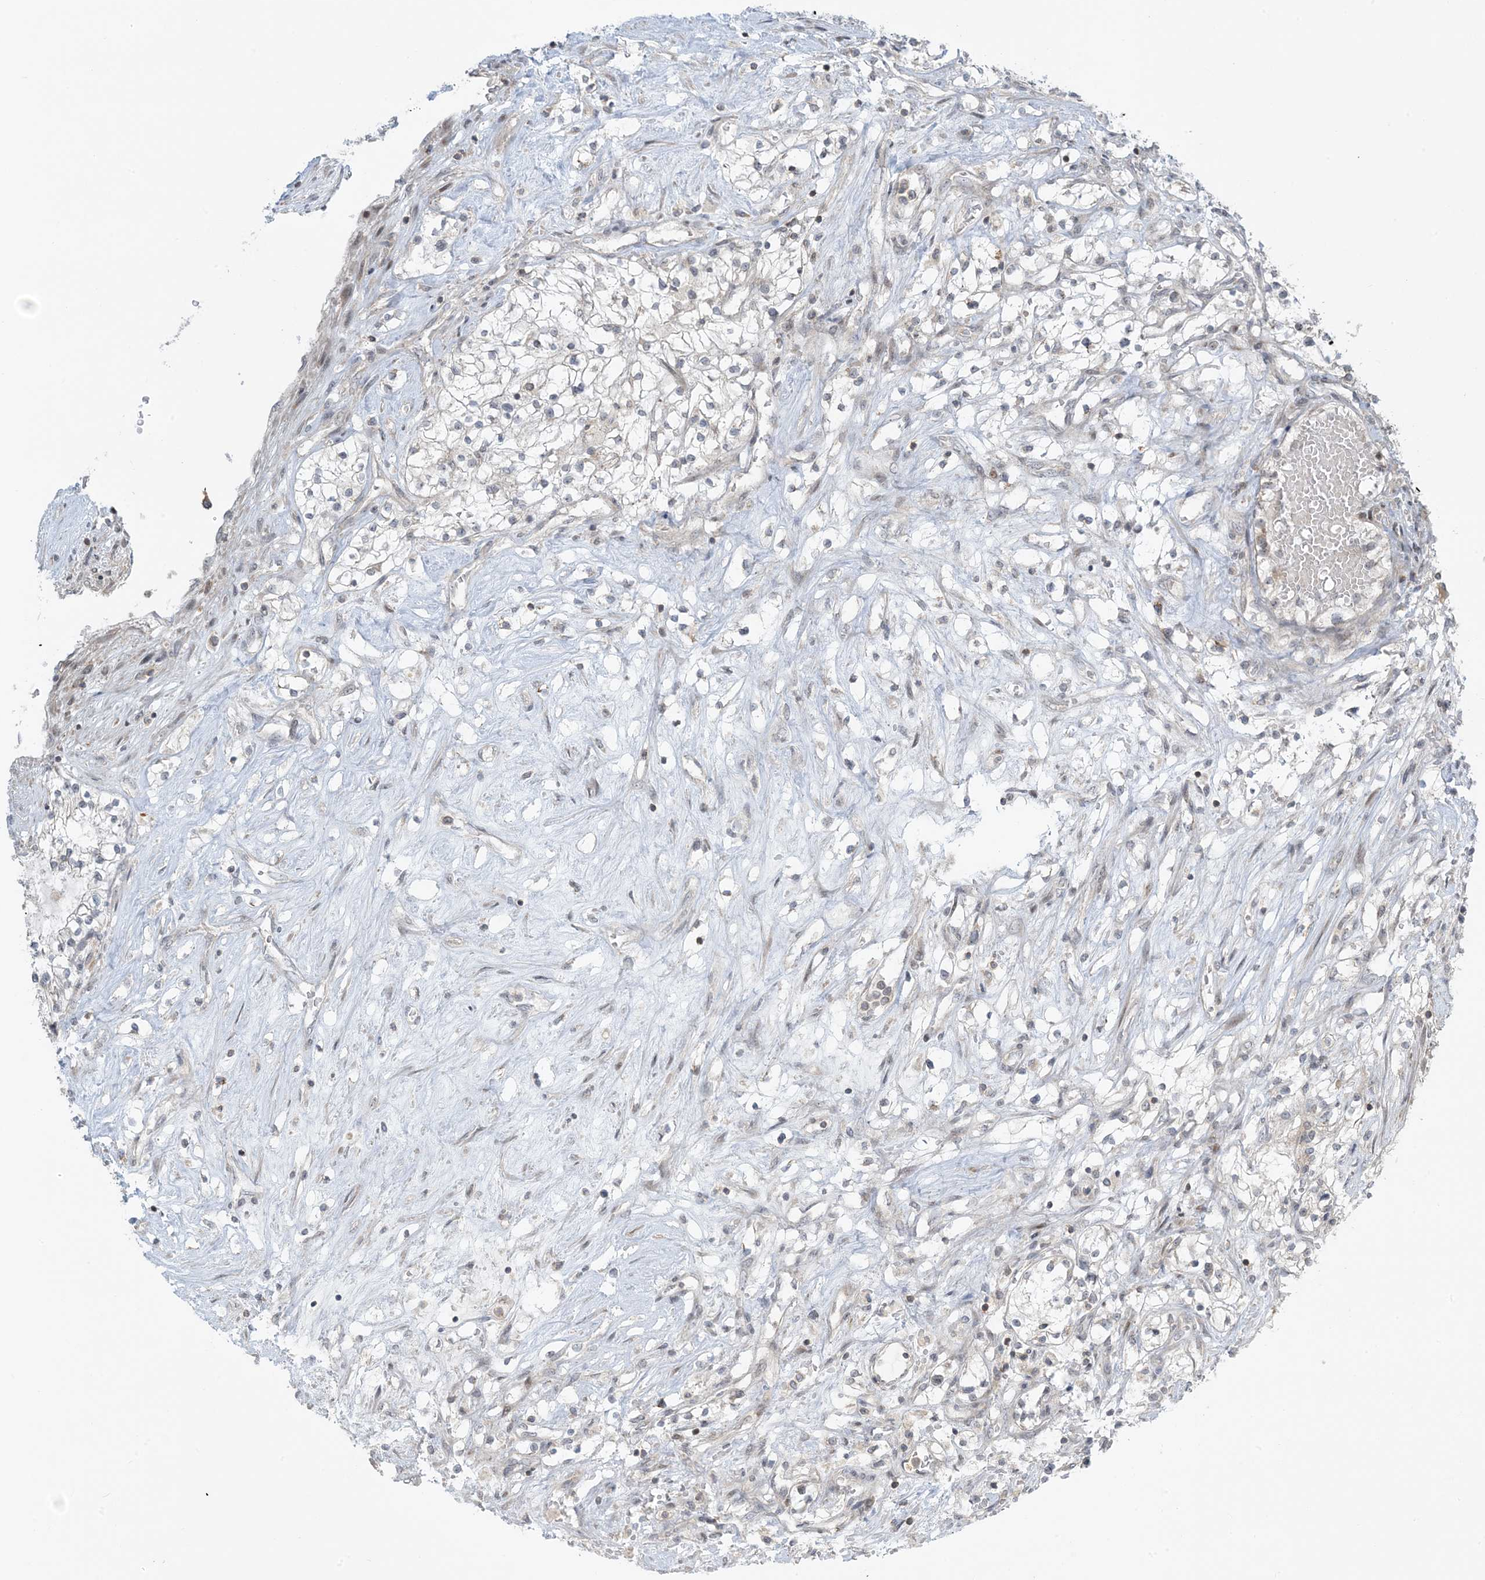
{"staining": {"intensity": "negative", "quantity": "none", "location": "none"}, "tissue": "renal cancer", "cell_type": "Tumor cells", "image_type": "cancer", "snomed": [{"axis": "morphology", "description": "Normal tissue, NOS"}, {"axis": "morphology", "description": "Adenocarcinoma, NOS"}, {"axis": "topography", "description": "Kidney"}], "caption": "IHC of renal cancer displays no positivity in tumor cells.", "gene": "PHLDB2", "patient": {"sex": "male", "age": 68}}